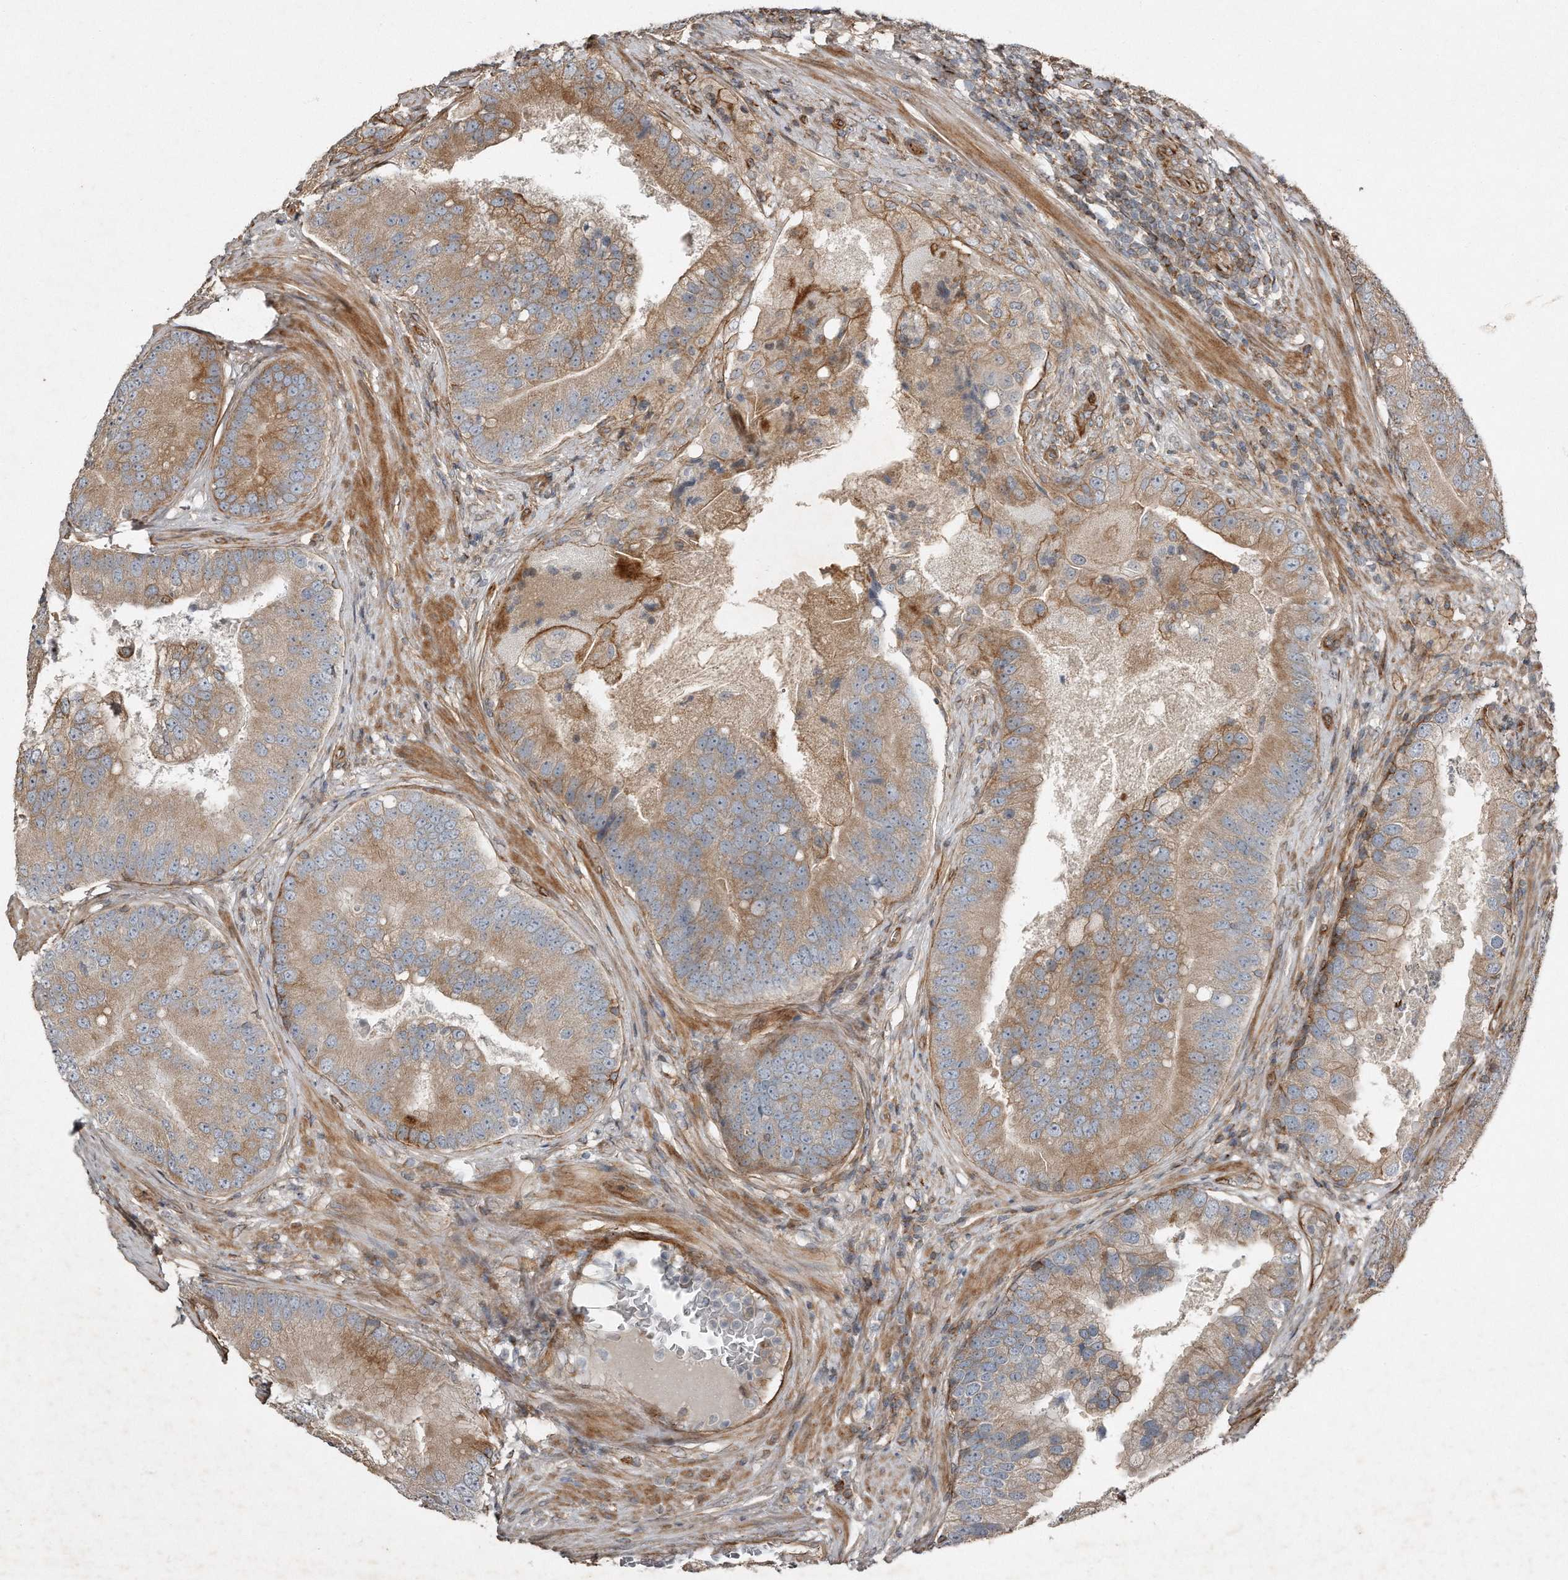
{"staining": {"intensity": "moderate", "quantity": "<25%", "location": "cytoplasmic/membranous"}, "tissue": "prostate cancer", "cell_type": "Tumor cells", "image_type": "cancer", "snomed": [{"axis": "morphology", "description": "Adenocarcinoma, High grade"}, {"axis": "topography", "description": "Prostate"}], "caption": "This photomicrograph displays prostate cancer stained with IHC to label a protein in brown. The cytoplasmic/membranous of tumor cells show moderate positivity for the protein. Nuclei are counter-stained blue.", "gene": "SNAP47", "patient": {"sex": "male", "age": 70}}